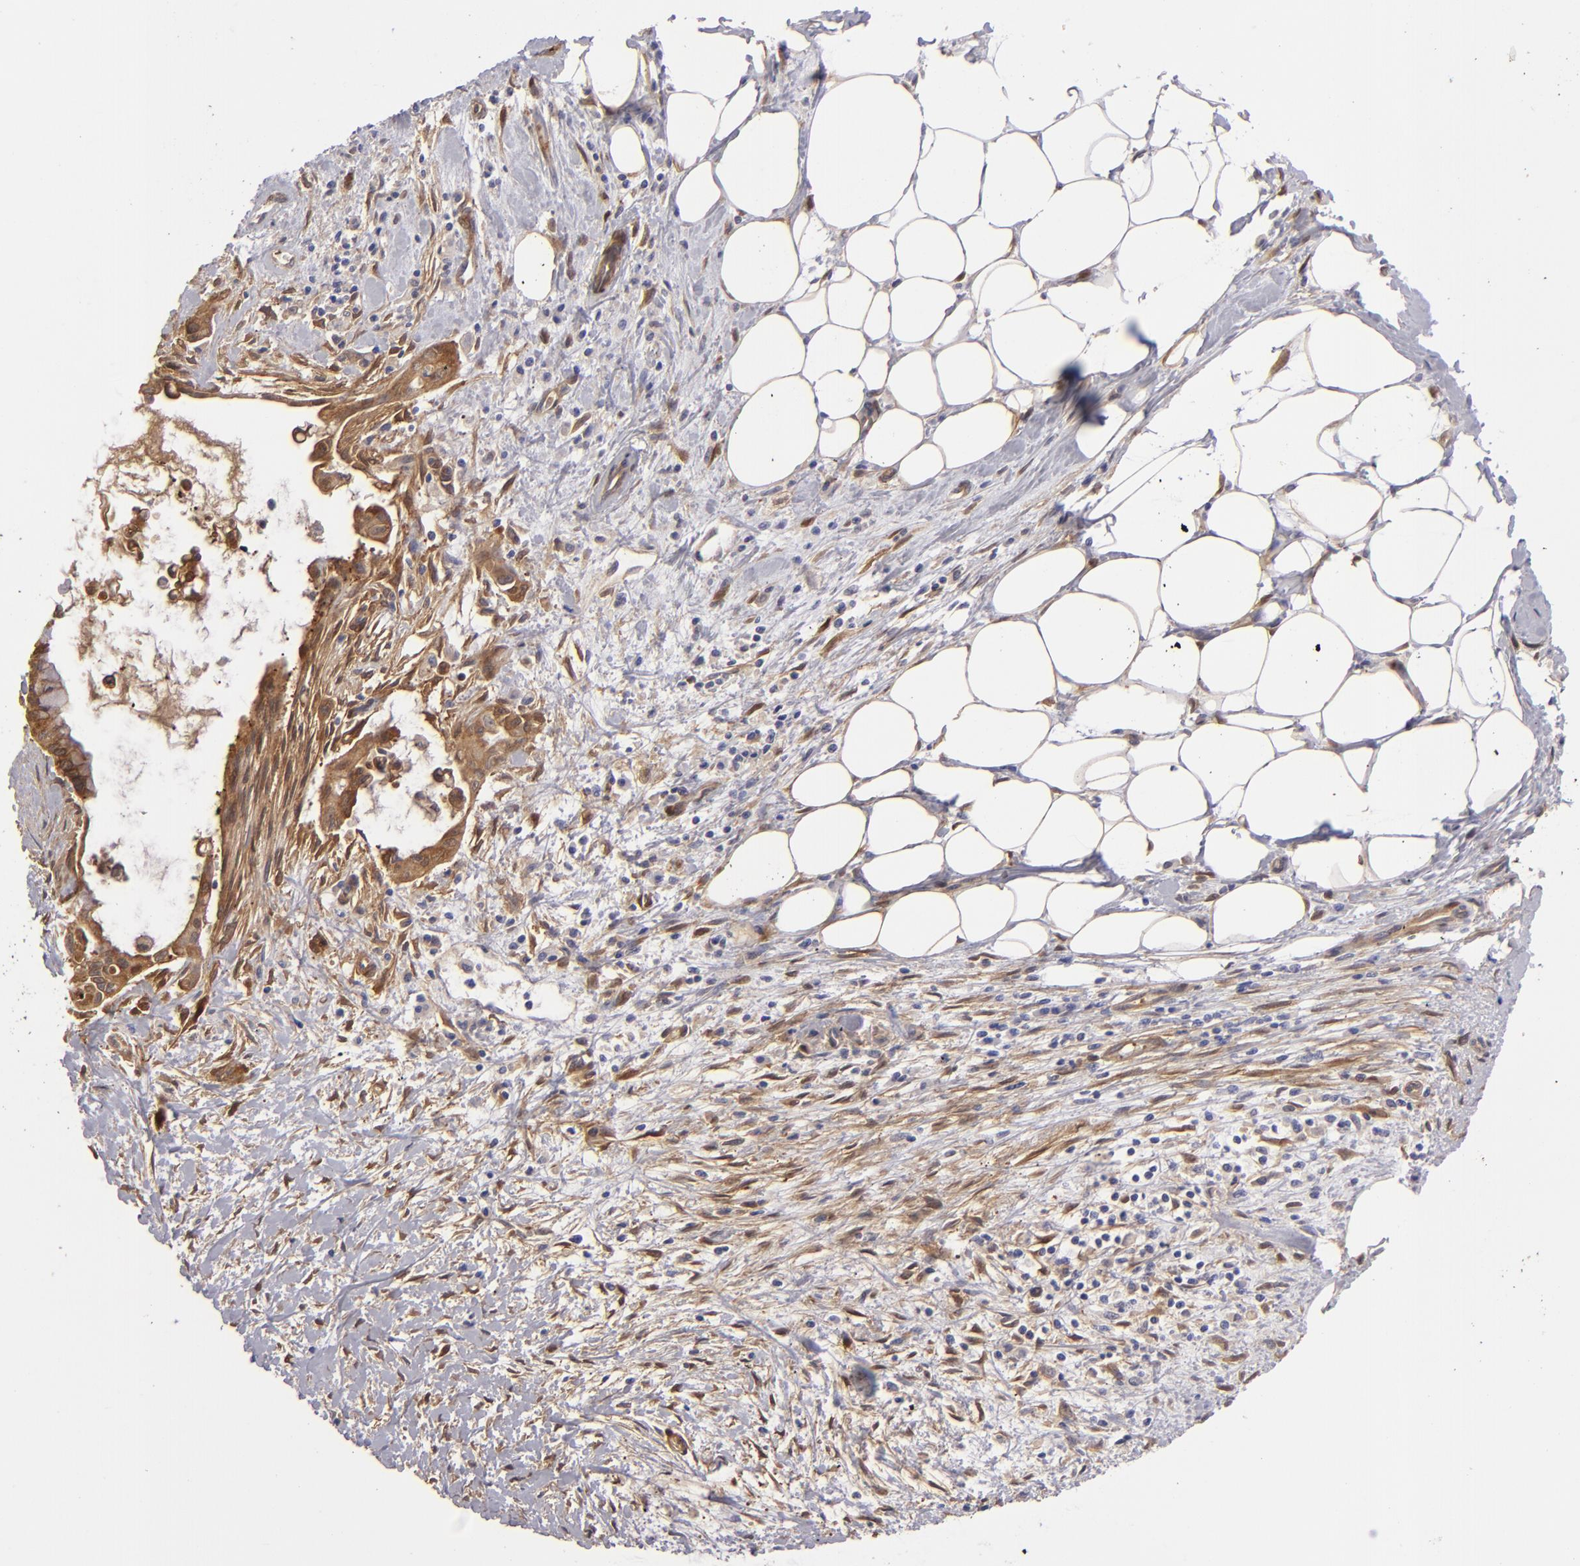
{"staining": {"intensity": "moderate", "quantity": ">75%", "location": "cytoplasmic/membranous"}, "tissue": "pancreatic cancer", "cell_type": "Tumor cells", "image_type": "cancer", "snomed": [{"axis": "morphology", "description": "Adenocarcinoma, NOS"}, {"axis": "topography", "description": "Pancreas"}], "caption": "Pancreatic cancer (adenocarcinoma) stained with a brown dye shows moderate cytoplasmic/membranous positive positivity in about >75% of tumor cells.", "gene": "VCL", "patient": {"sex": "male", "age": 59}}